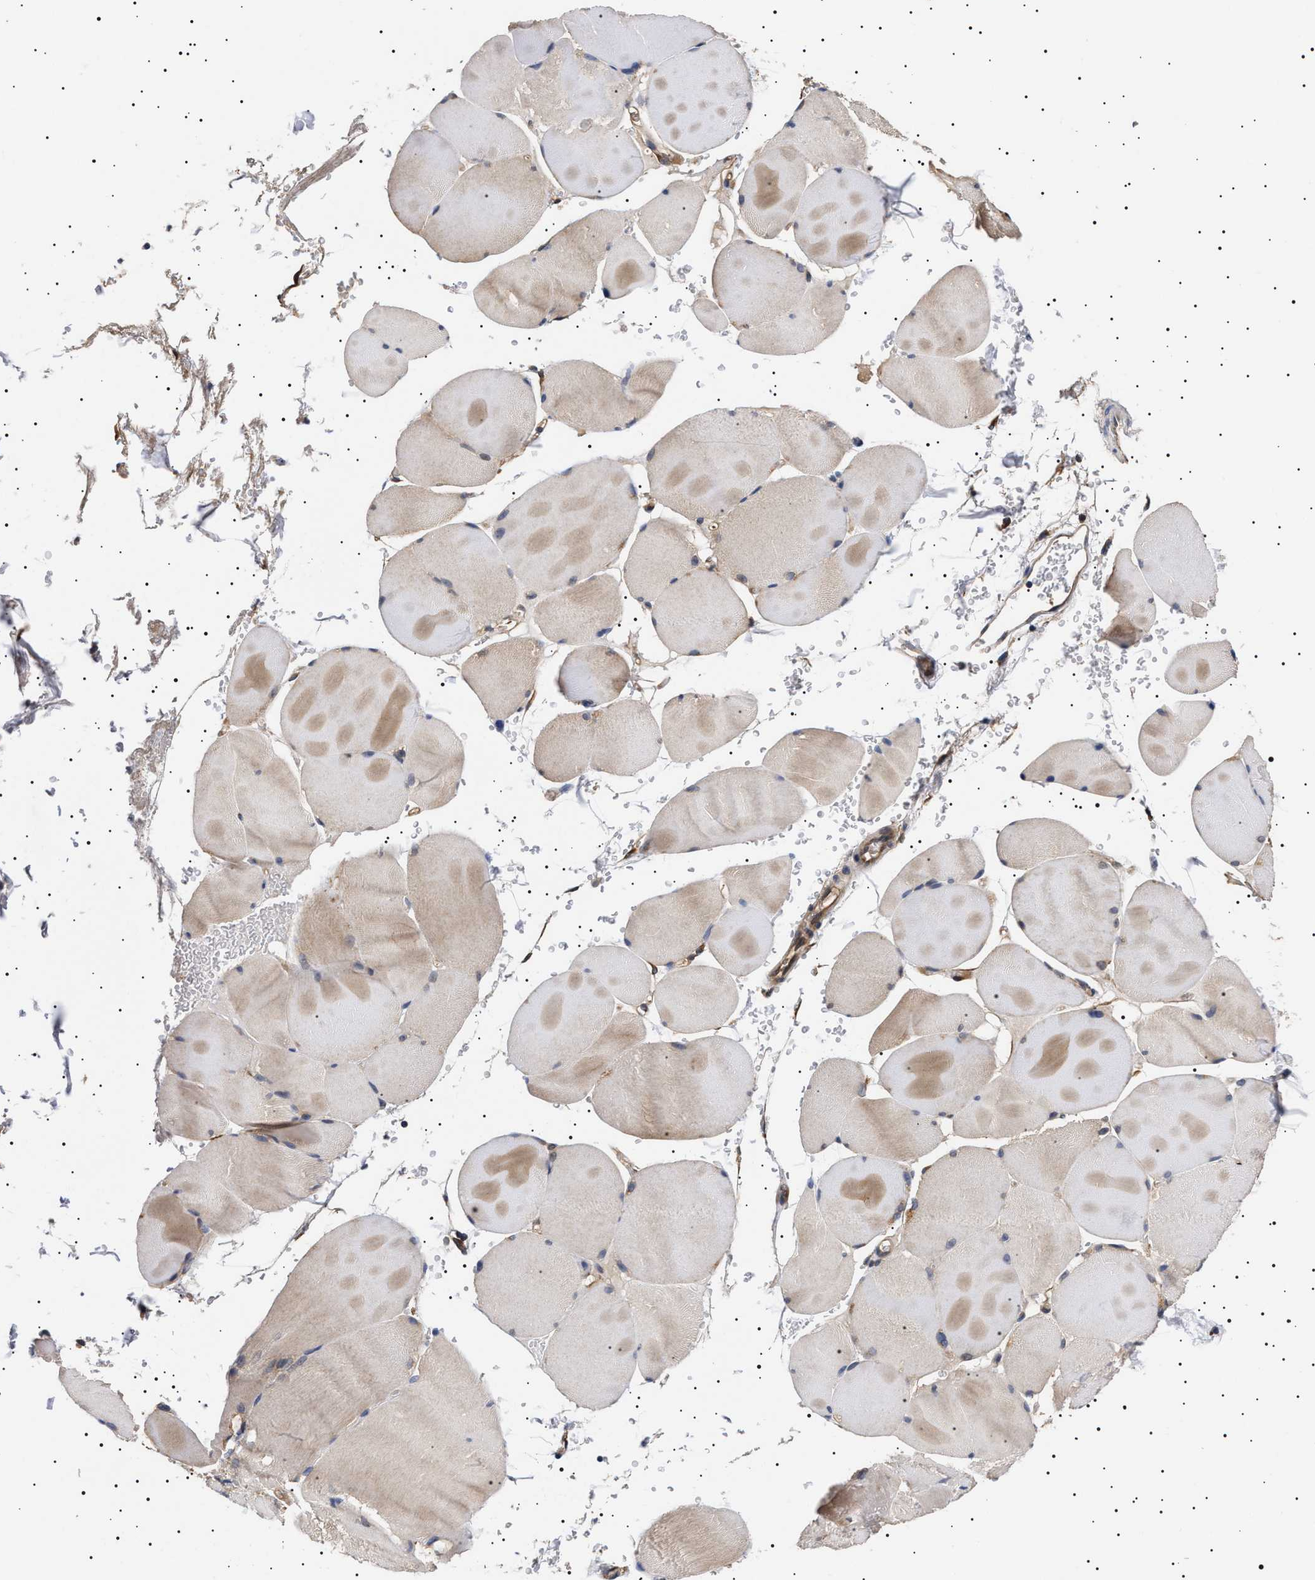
{"staining": {"intensity": "weak", "quantity": "25%-75%", "location": "cytoplasmic/membranous"}, "tissue": "skeletal muscle", "cell_type": "Myocytes", "image_type": "normal", "snomed": [{"axis": "morphology", "description": "Normal tissue, NOS"}, {"axis": "topography", "description": "Skin"}, {"axis": "topography", "description": "Skeletal muscle"}], "caption": "IHC of benign human skeletal muscle reveals low levels of weak cytoplasmic/membranous positivity in approximately 25%-75% of myocytes.", "gene": "KRBA1", "patient": {"sex": "male", "age": 83}}